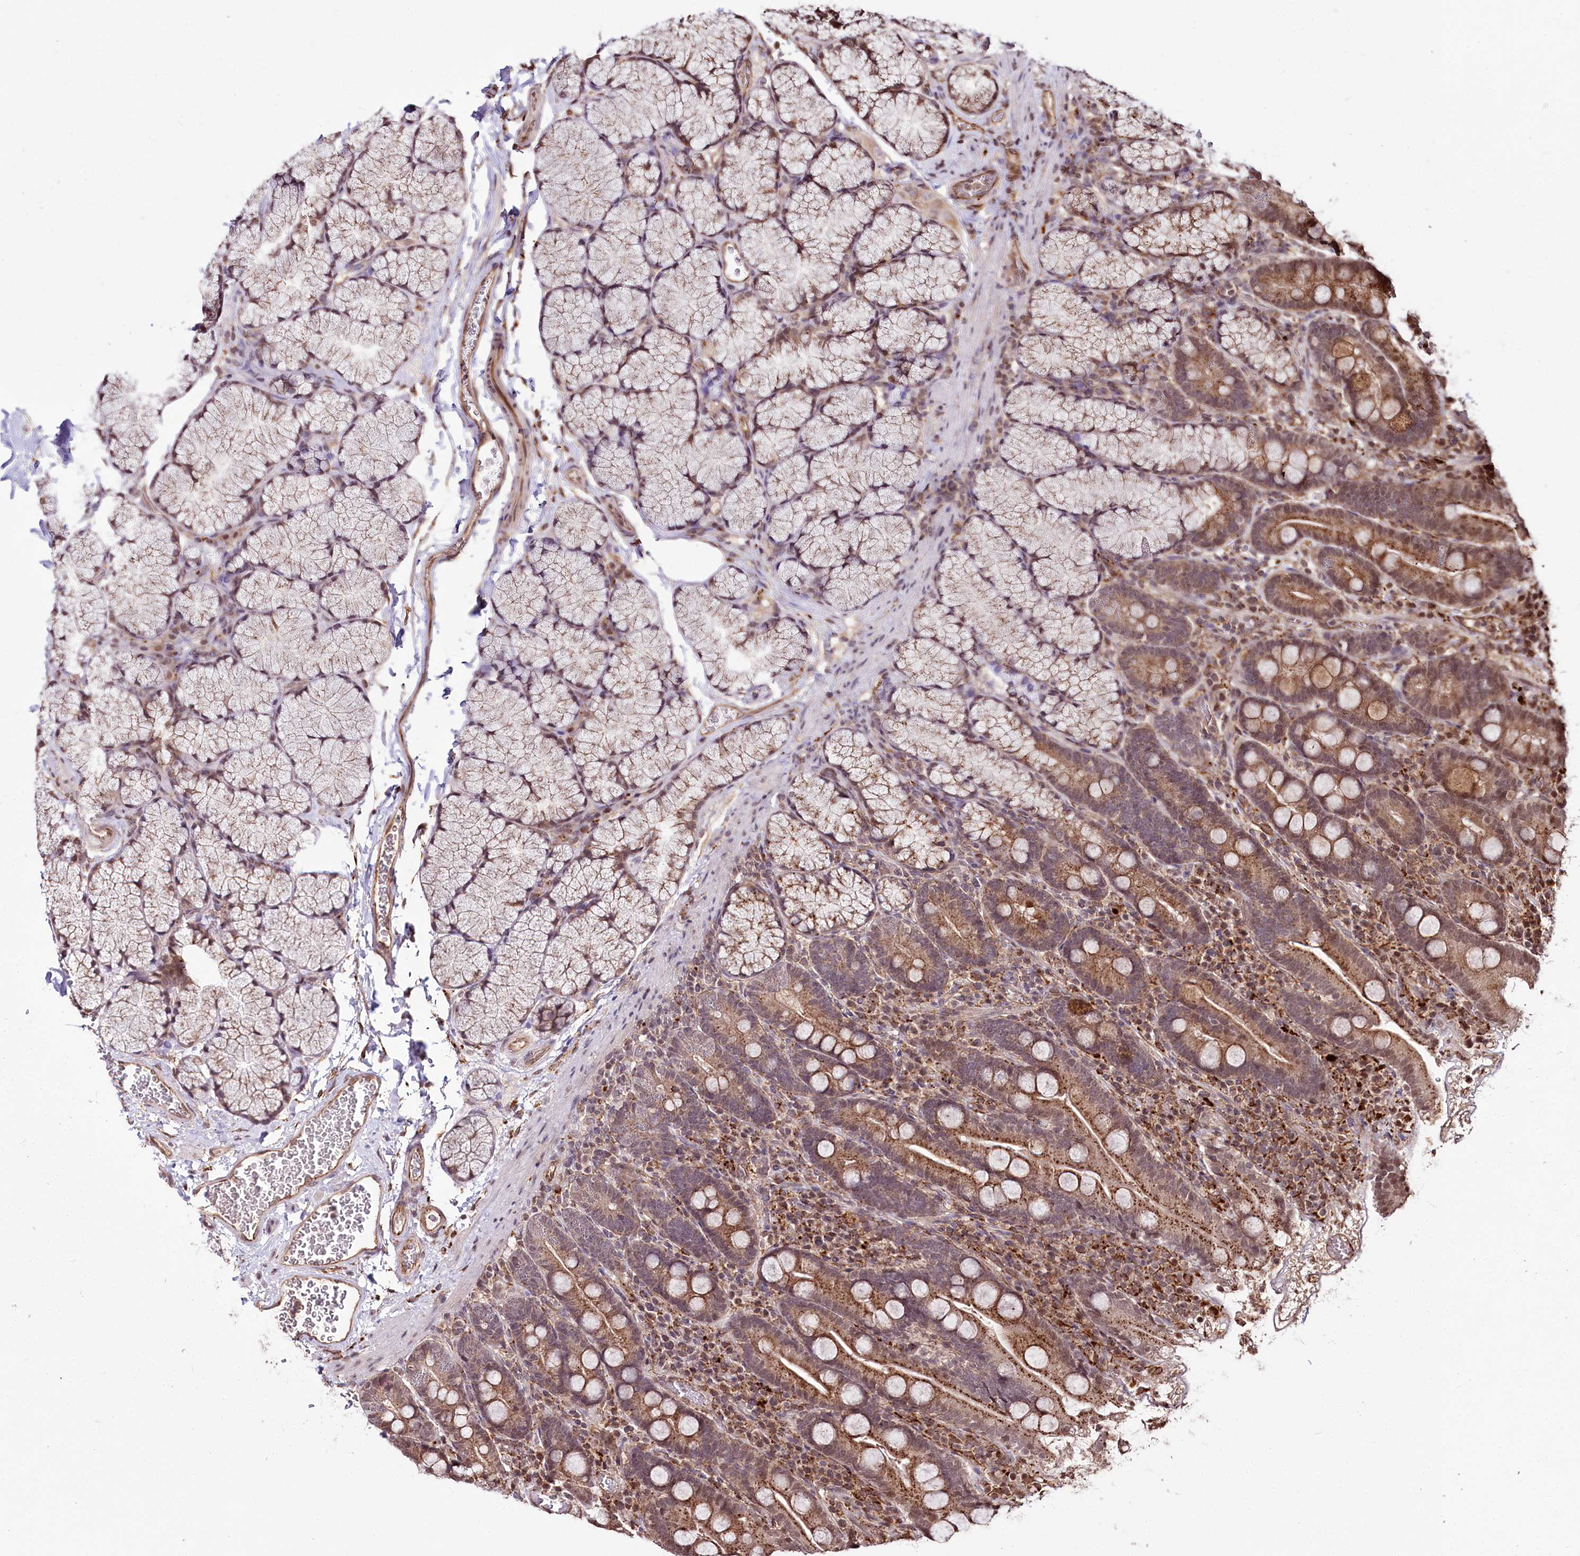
{"staining": {"intensity": "moderate", "quantity": ">75%", "location": "cytoplasmic/membranous"}, "tissue": "duodenum", "cell_type": "Glandular cells", "image_type": "normal", "snomed": [{"axis": "morphology", "description": "Normal tissue, NOS"}, {"axis": "topography", "description": "Duodenum"}], "caption": "This image demonstrates benign duodenum stained with IHC to label a protein in brown. The cytoplasmic/membranous of glandular cells show moderate positivity for the protein. Nuclei are counter-stained blue.", "gene": "HOXC8", "patient": {"sex": "male", "age": 35}}